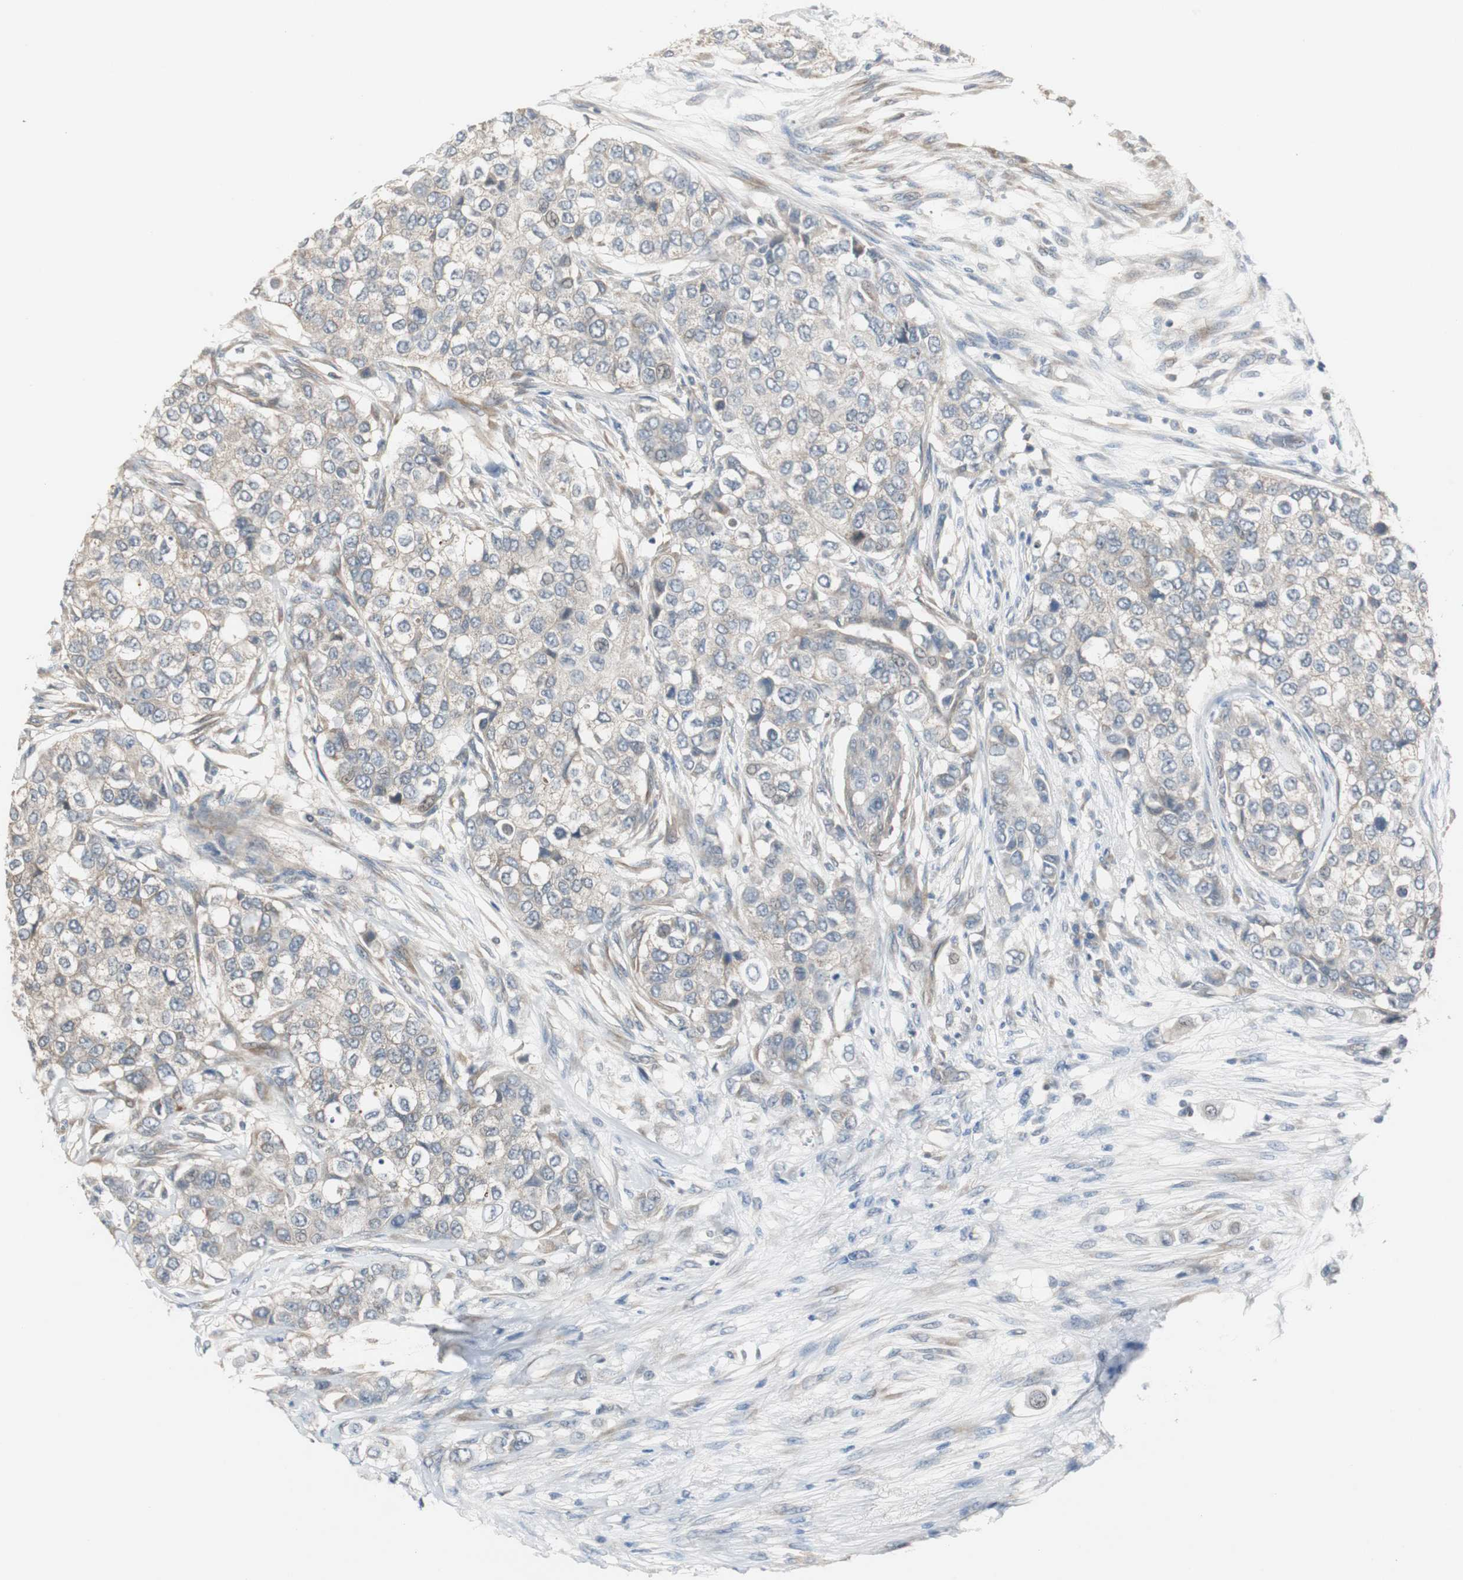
{"staining": {"intensity": "weak", "quantity": ">75%", "location": "cytoplasmic/membranous"}, "tissue": "breast cancer", "cell_type": "Tumor cells", "image_type": "cancer", "snomed": [{"axis": "morphology", "description": "Normal tissue, NOS"}, {"axis": "morphology", "description": "Duct carcinoma"}, {"axis": "topography", "description": "Breast"}], "caption": "A low amount of weak cytoplasmic/membranous positivity is present in approximately >75% of tumor cells in breast invasive ductal carcinoma tissue. The protein of interest is stained brown, and the nuclei are stained in blue (DAB IHC with brightfield microscopy, high magnification).", "gene": "MYT1", "patient": {"sex": "female", "age": 49}}